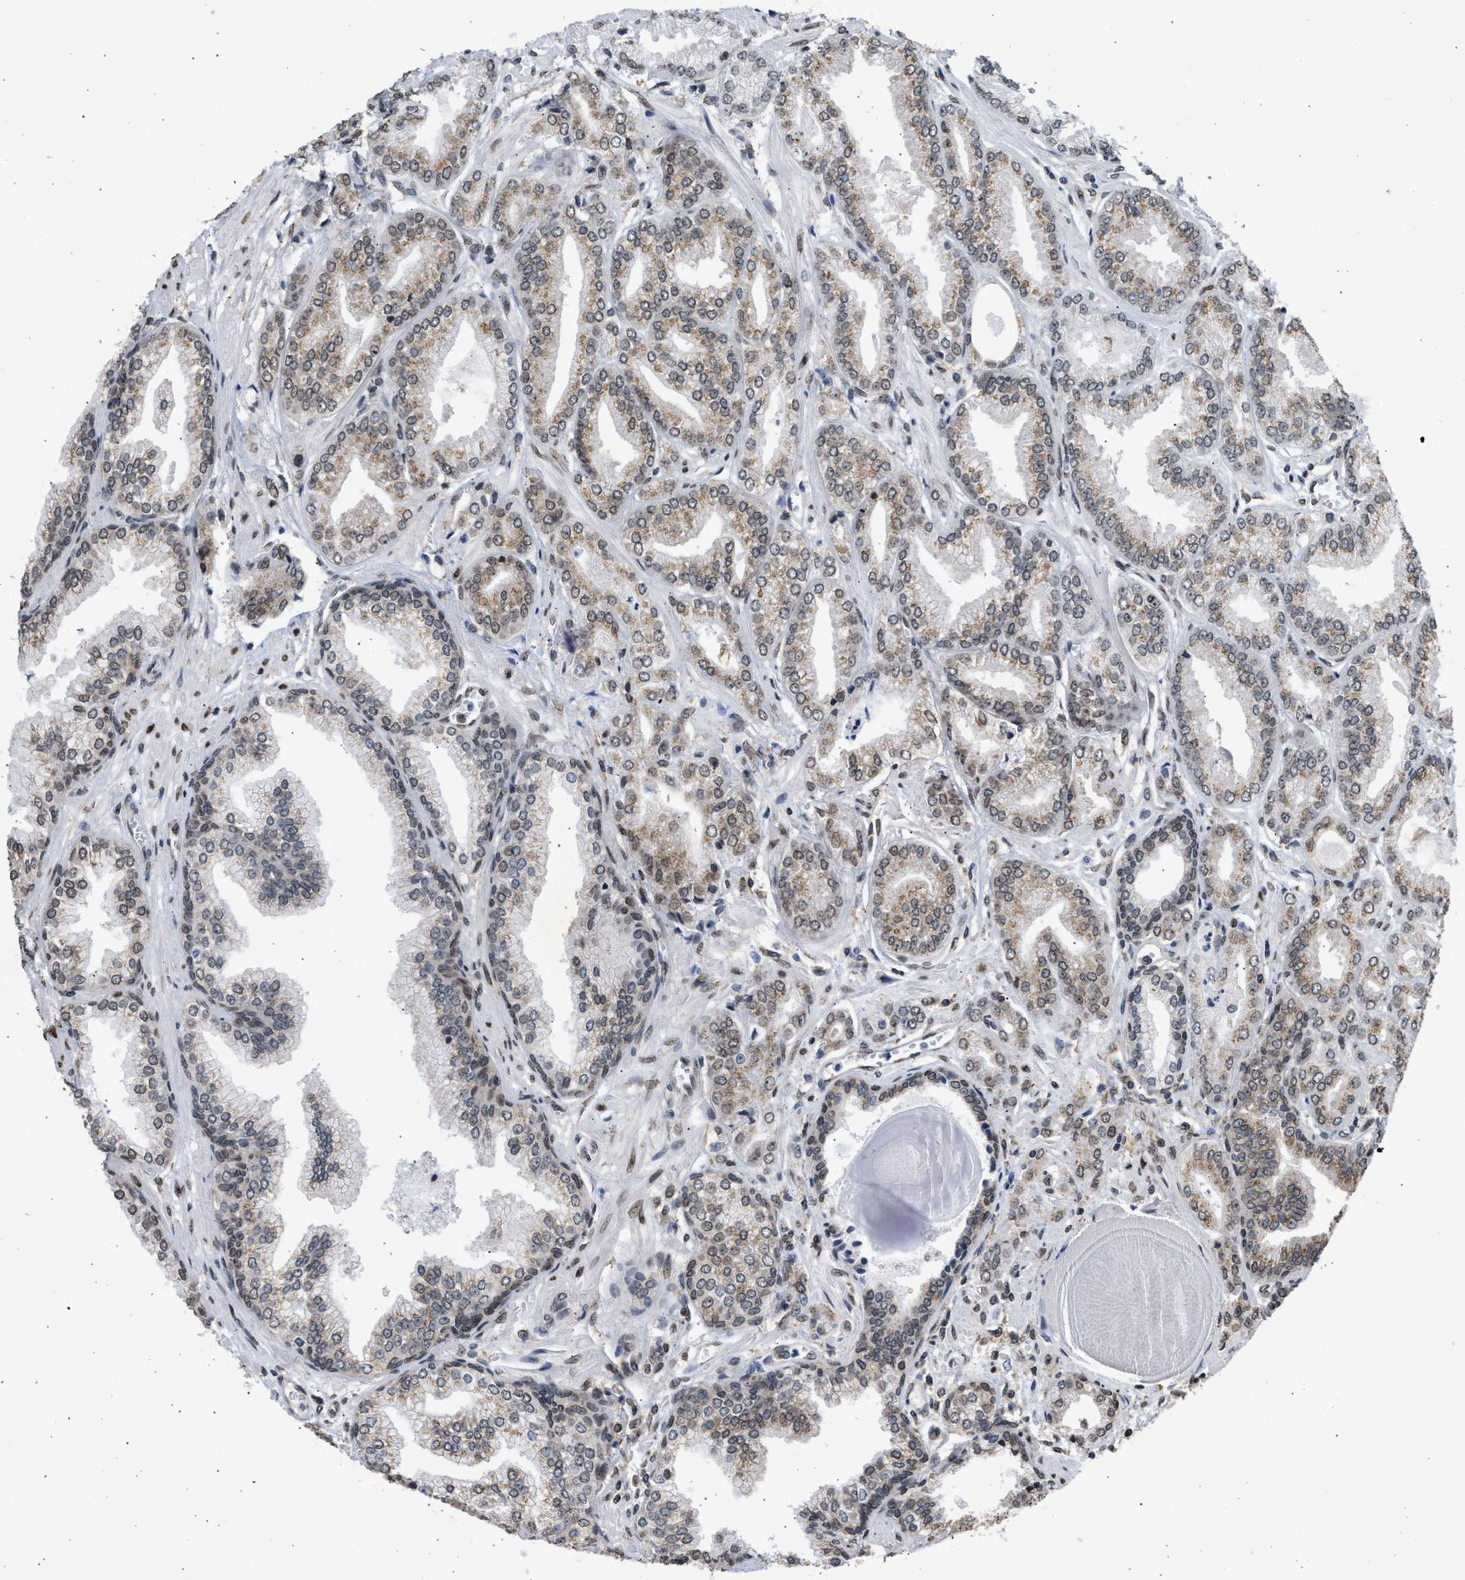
{"staining": {"intensity": "moderate", "quantity": "25%-75%", "location": "cytoplasmic/membranous"}, "tissue": "prostate cancer", "cell_type": "Tumor cells", "image_type": "cancer", "snomed": [{"axis": "morphology", "description": "Adenocarcinoma, Low grade"}, {"axis": "topography", "description": "Prostate"}], "caption": "DAB (3,3'-diaminobenzidine) immunohistochemical staining of prostate cancer (adenocarcinoma (low-grade)) displays moderate cytoplasmic/membranous protein expression in about 25%-75% of tumor cells.", "gene": "NUP35", "patient": {"sex": "male", "age": 52}}